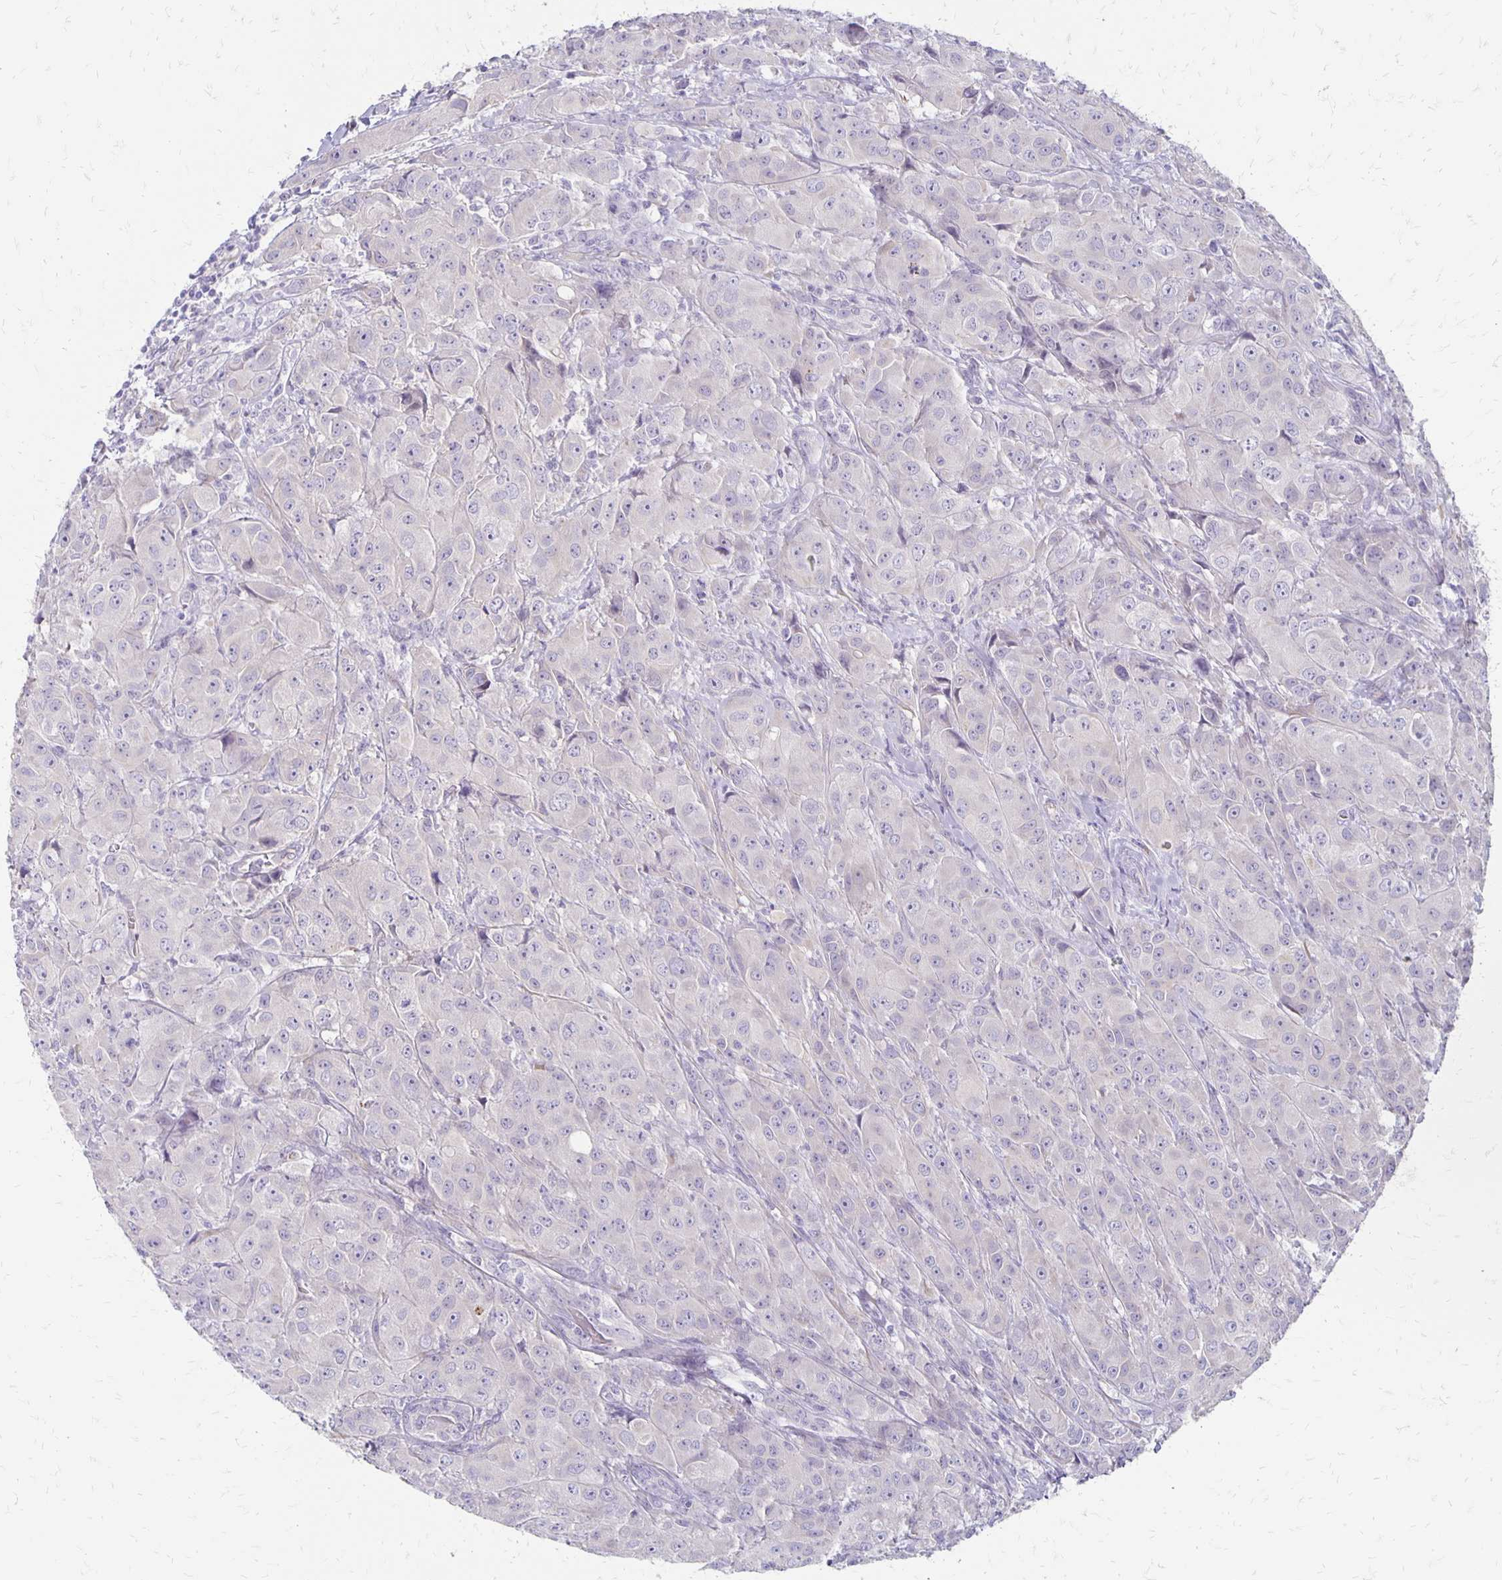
{"staining": {"intensity": "negative", "quantity": "none", "location": "none"}, "tissue": "breast cancer", "cell_type": "Tumor cells", "image_type": "cancer", "snomed": [{"axis": "morphology", "description": "Normal tissue, NOS"}, {"axis": "morphology", "description": "Duct carcinoma"}, {"axis": "topography", "description": "Breast"}], "caption": "The IHC image has no significant staining in tumor cells of breast cancer (intraductal carcinoma) tissue.", "gene": "HOMER1", "patient": {"sex": "female", "age": 43}}